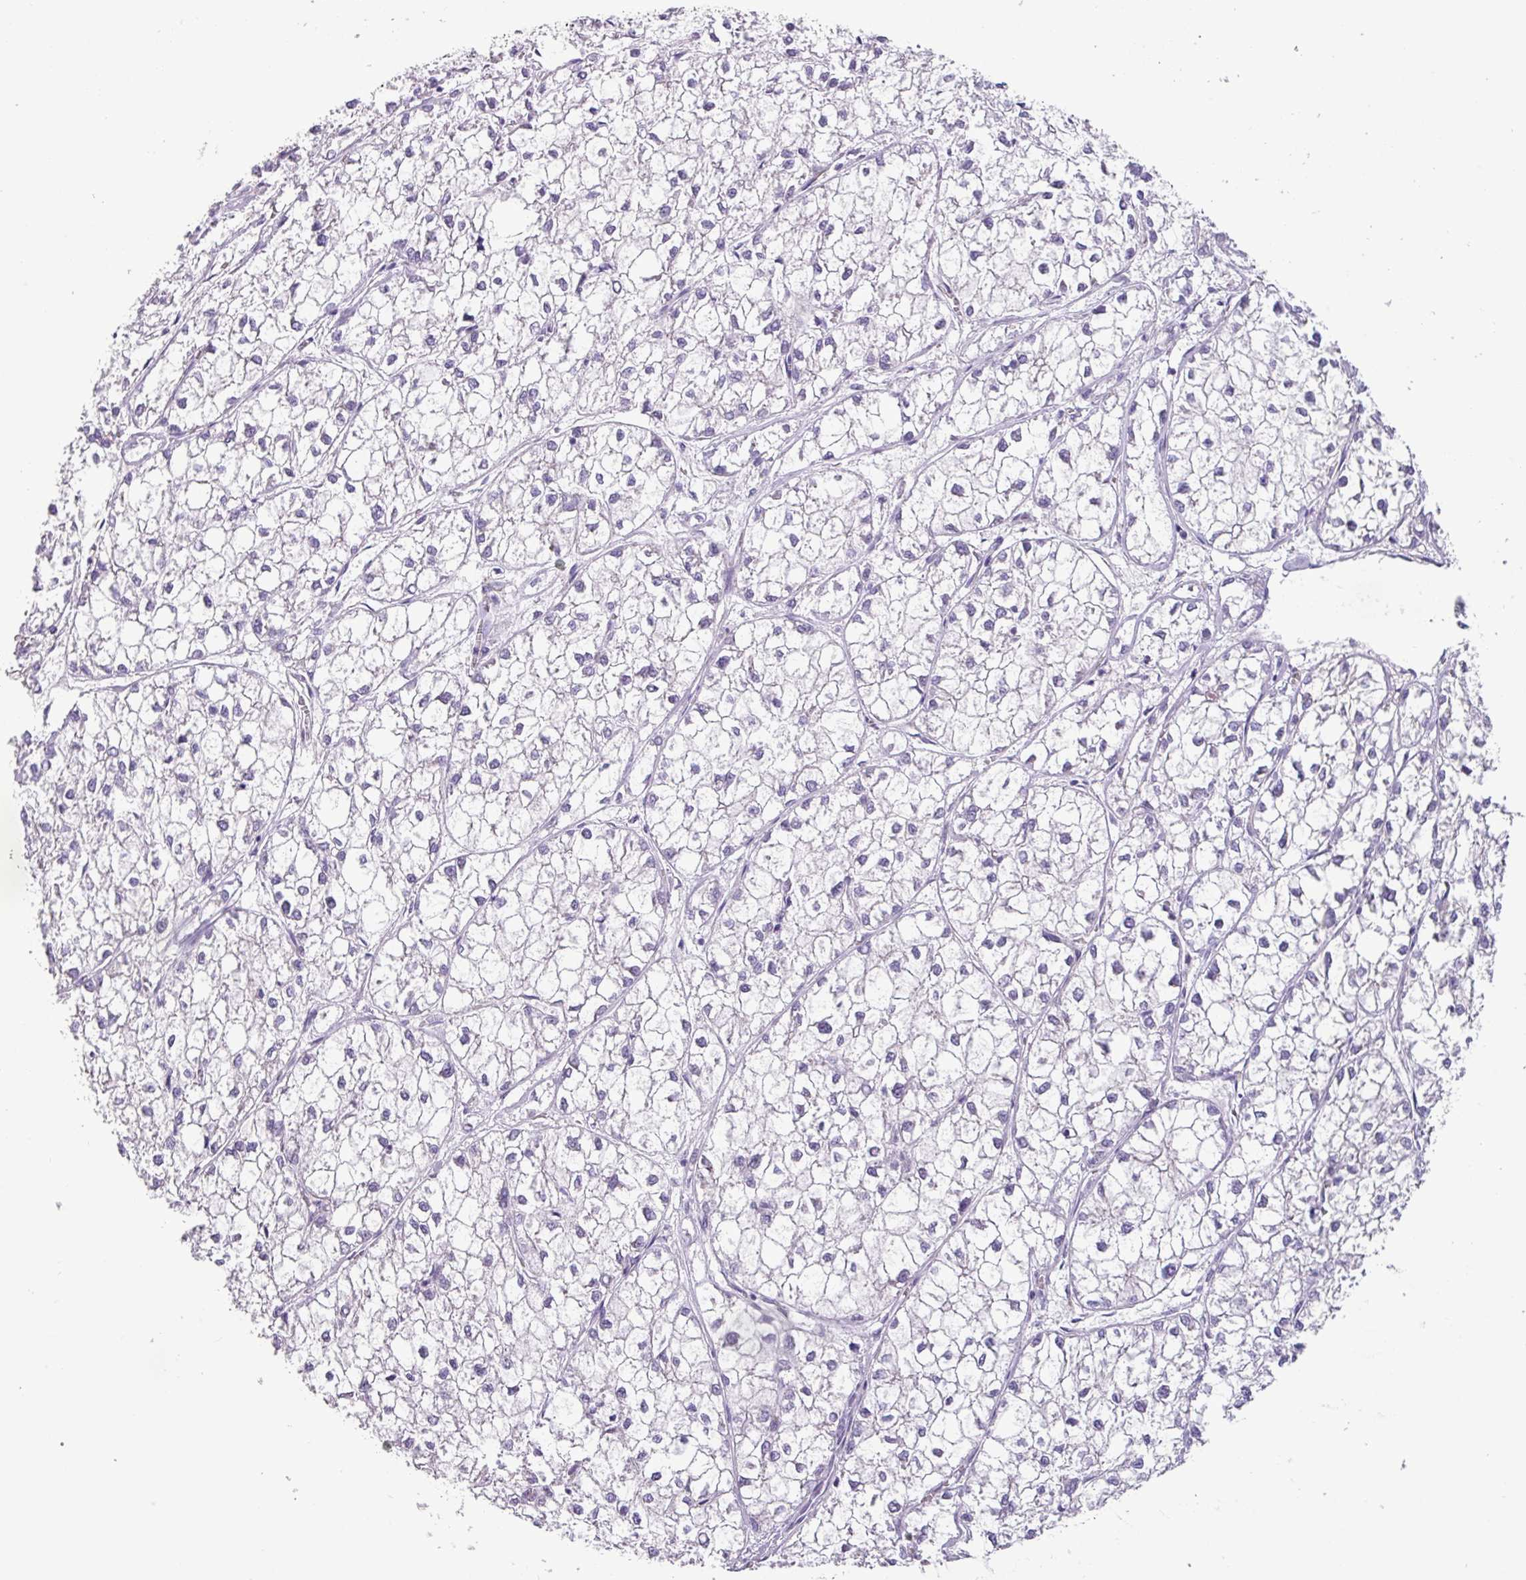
{"staining": {"intensity": "negative", "quantity": "none", "location": "none"}, "tissue": "liver cancer", "cell_type": "Tumor cells", "image_type": "cancer", "snomed": [{"axis": "morphology", "description": "Carcinoma, Hepatocellular, NOS"}, {"axis": "topography", "description": "Liver"}], "caption": "A photomicrograph of human hepatocellular carcinoma (liver) is negative for staining in tumor cells. (DAB IHC, high magnification).", "gene": "STIMATE", "patient": {"sex": "female", "age": 43}}